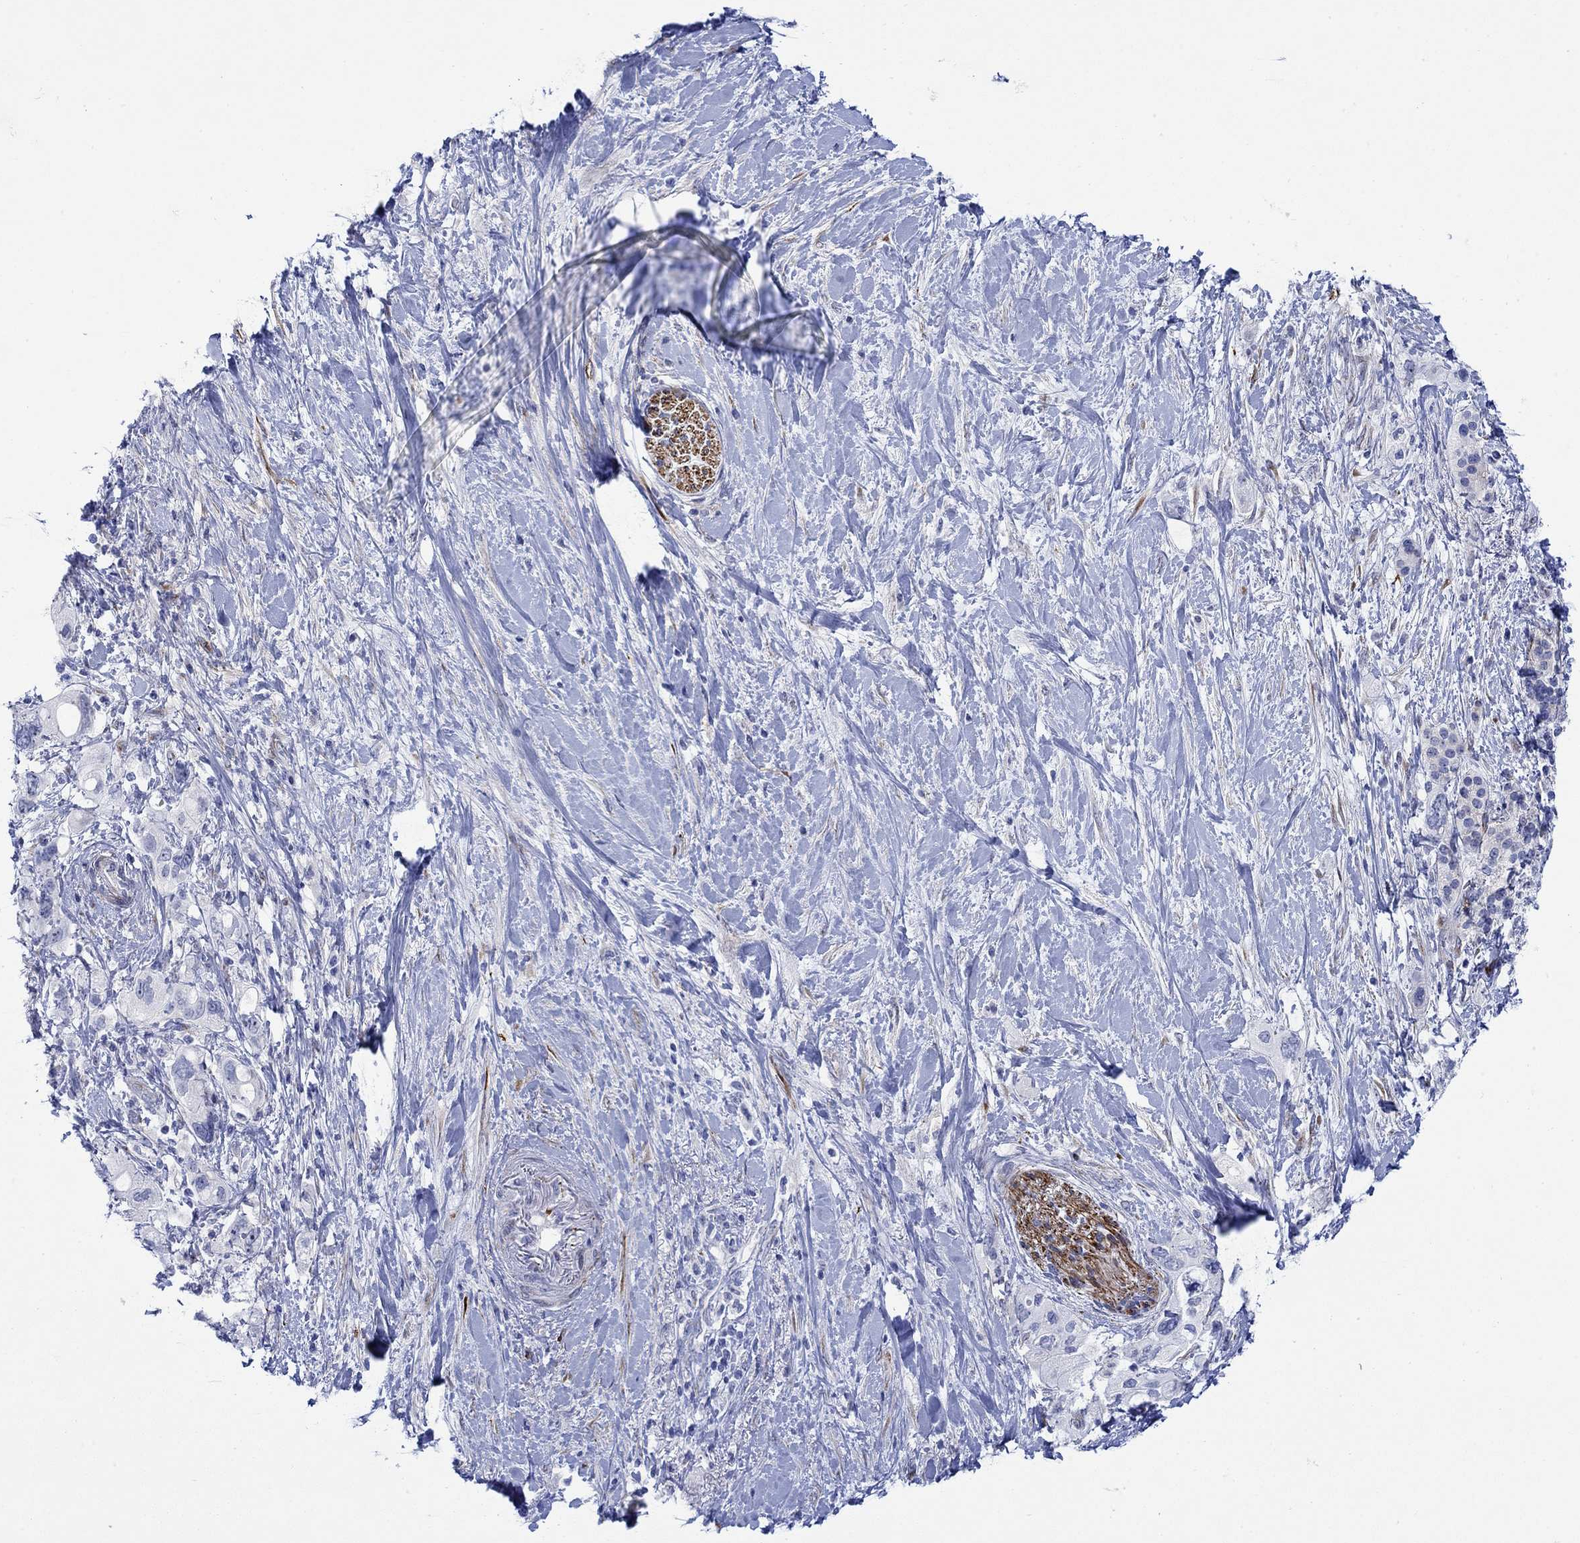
{"staining": {"intensity": "negative", "quantity": "none", "location": "none"}, "tissue": "pancreatic cancer", "cell_type": "Tumor cells", "image_type": "cancer", "snomed": [{"axis": "morphology", "description": "Adenocarcinoma, NOS"}, {"axis": "topography", "description": "Pancreas"}], "caption": "IHC of adenocarcinoma (pancreatic) shows no staining in tumor cells.", "gene": "KSR2", "patient": {"sex": "female", "age": 56}}